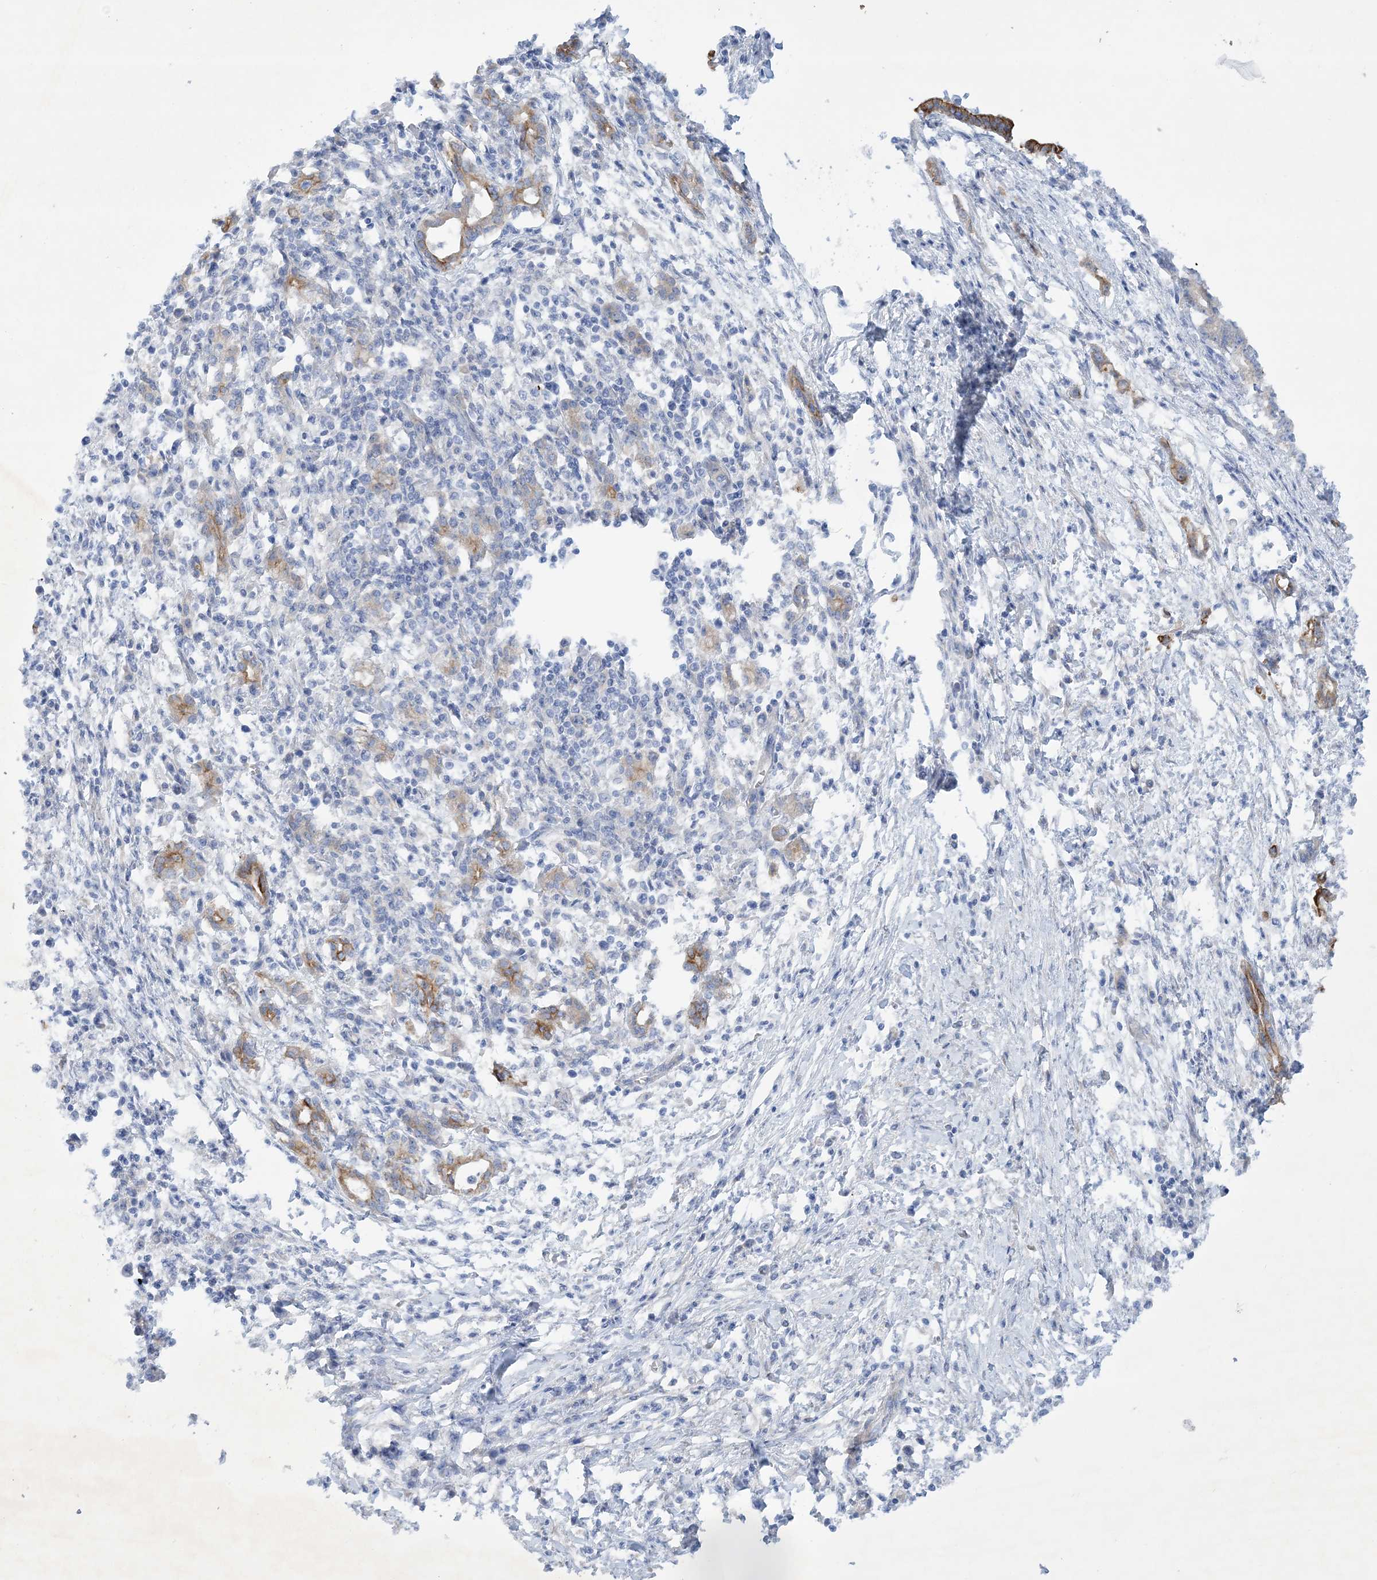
{"staining": {"intensity": "weak", "quantity": "25%-75%", "location": "cytoplasmic/membranous"}, "tissue": "pancreatic cancer", "cell_type": "Tumor cells", "image_type": "cancer", "snomed": [{"axis": "morphology", "description": "Adenocarcinoma, NOS"}, {"axis": "topography", "description": "Pancreas"}], "caption": "The photomicrograph displays immunohistochemical staining of pancreatic cancer. There is weak cytoplasmic/membranous positivity is seen in approximately 25%-75% of tumor cells. Immunohistochemistry stains the protein in brown and the nuclei are stained blue.", "gene": "FARSB", "patient": {"sex": "female", "age": 55}}